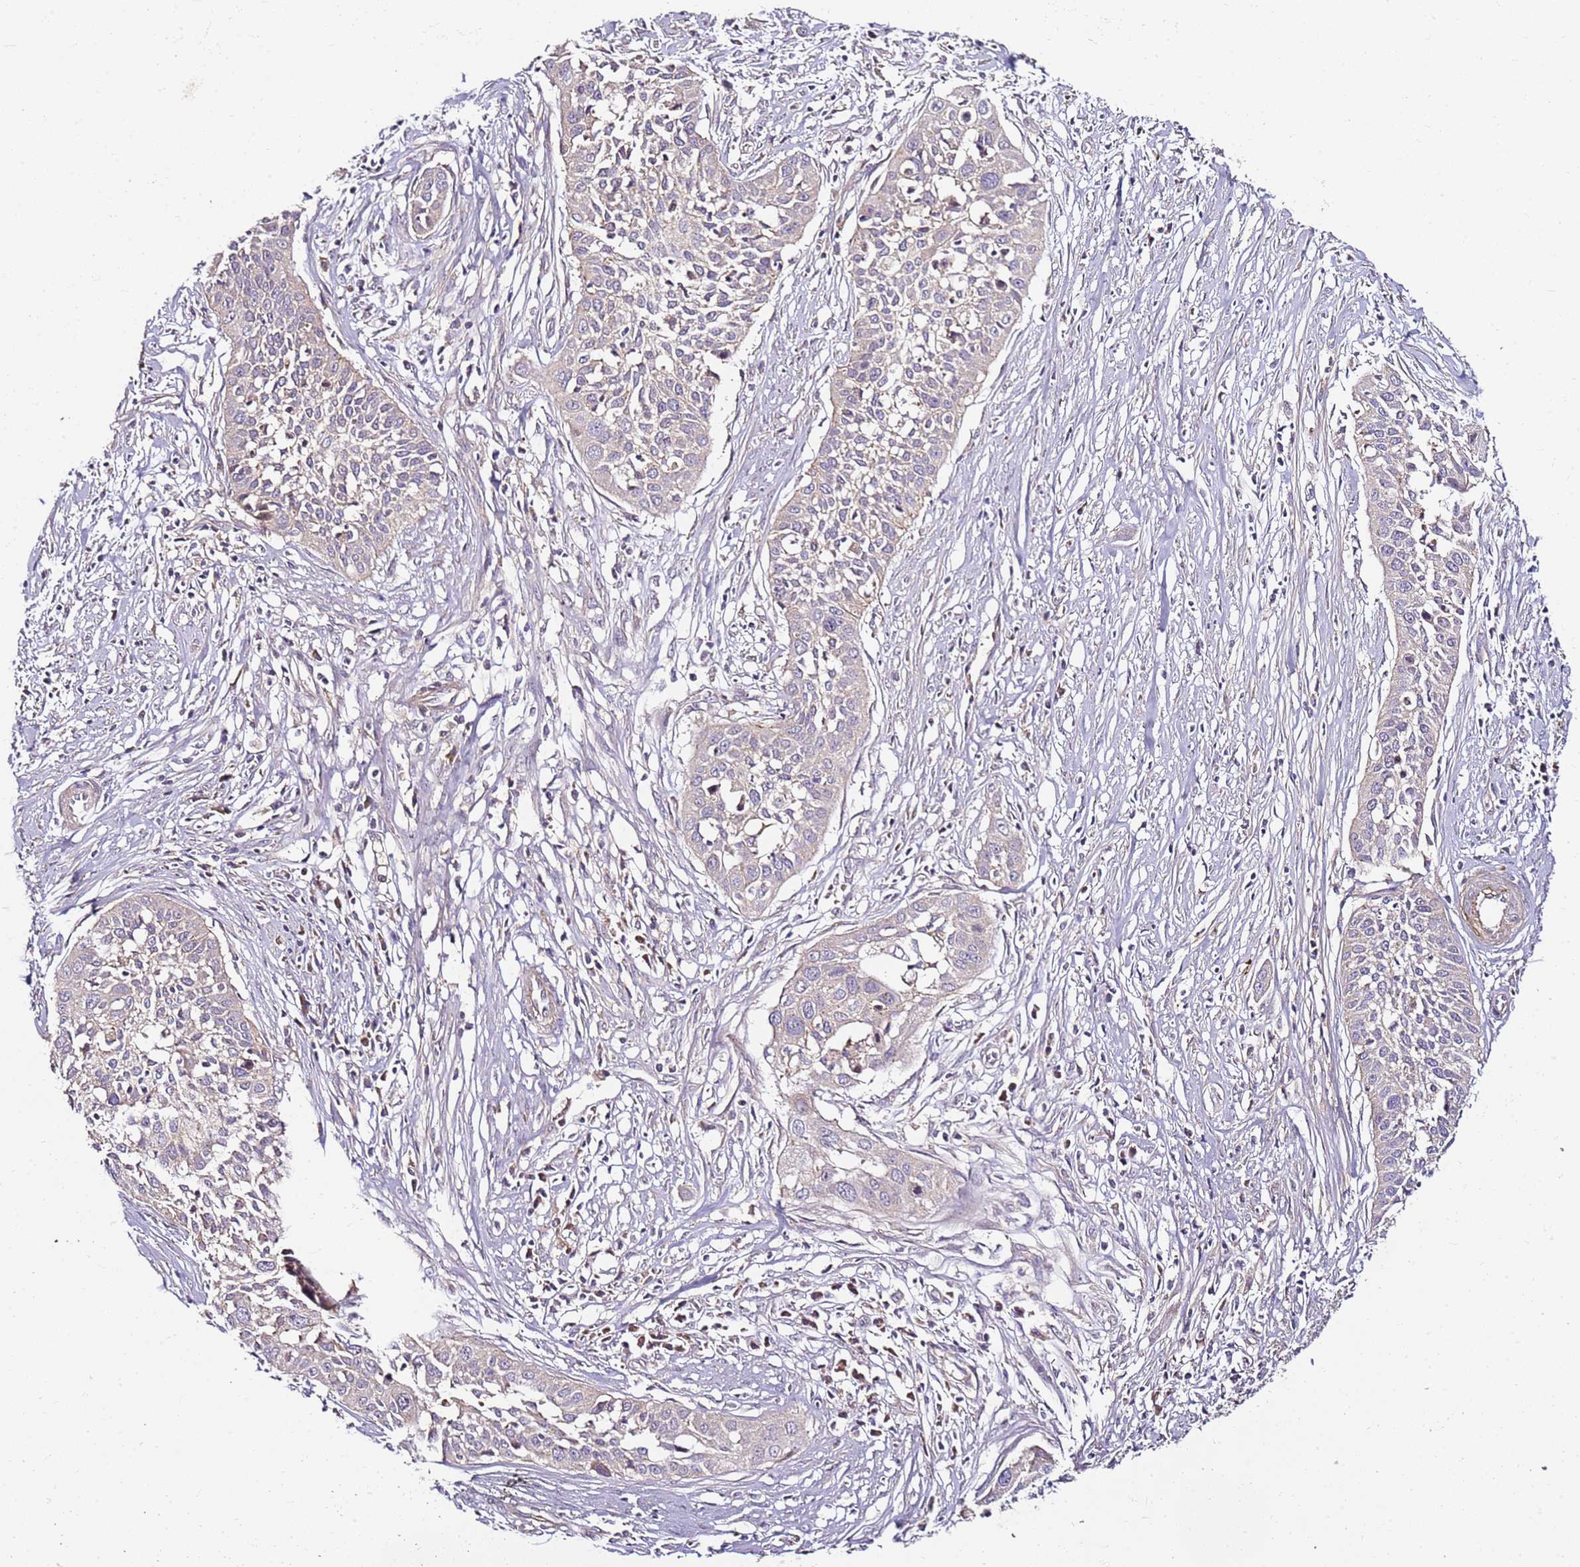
{"staining": {"intensity": "negative", "quantity": "none", "location": "none"}, "tissue": "cervical cancer", "cell_type": "Tumor cells", "image_type": "cancer", "snomed": [{"axis": "morphology", "description": "Squamous cell carcinoma, NOS"}, {"axis": "topography", "description": "Cervix"}], "caption": "The image exhibits no staining of tumor cells in cervical cancer. (DAB IHC, high magnification).", "gene": "KRTAP21-3", "patient": {"sex": "female", "age": 34}}